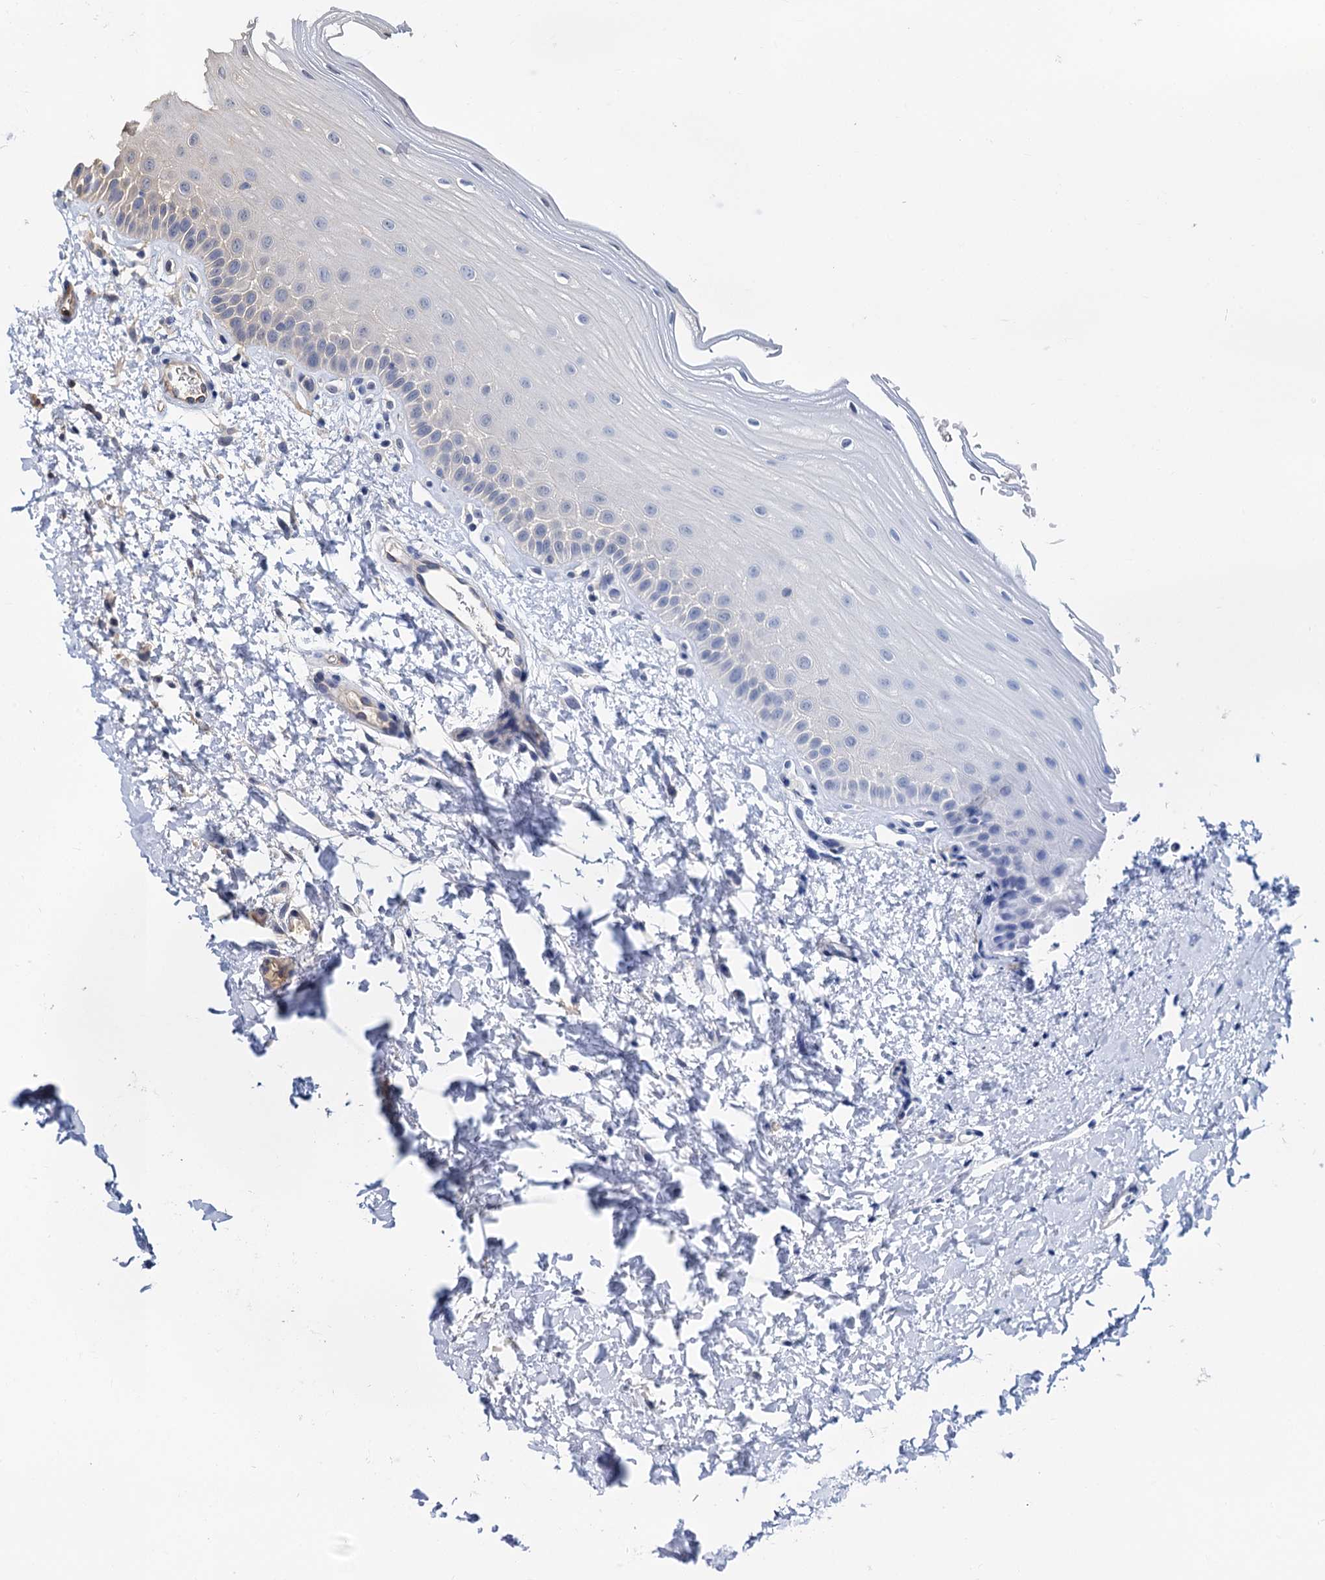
{"staining": {"intensity": "negative", "quantity": "none", "location": "none"}, "tissue": "oral mucosa", "cell_type": "Squamous epithelial cells", "image_type": "normal", "snomed": [{"axis": "morphology", "description": "Normal tissue, NOS"}, {"axis": "topography", "description": "Oral tissue"}], "caption": "Immunohistochemical staining of normal human oral mucosa displays no significant staining in squamous epithelial cells. (Brightfield microscopy of DAB immunohistochemistry (IHC) at high magnification).", "gene": "SNX15", "patient": {"sex": "female", "age": 56}}